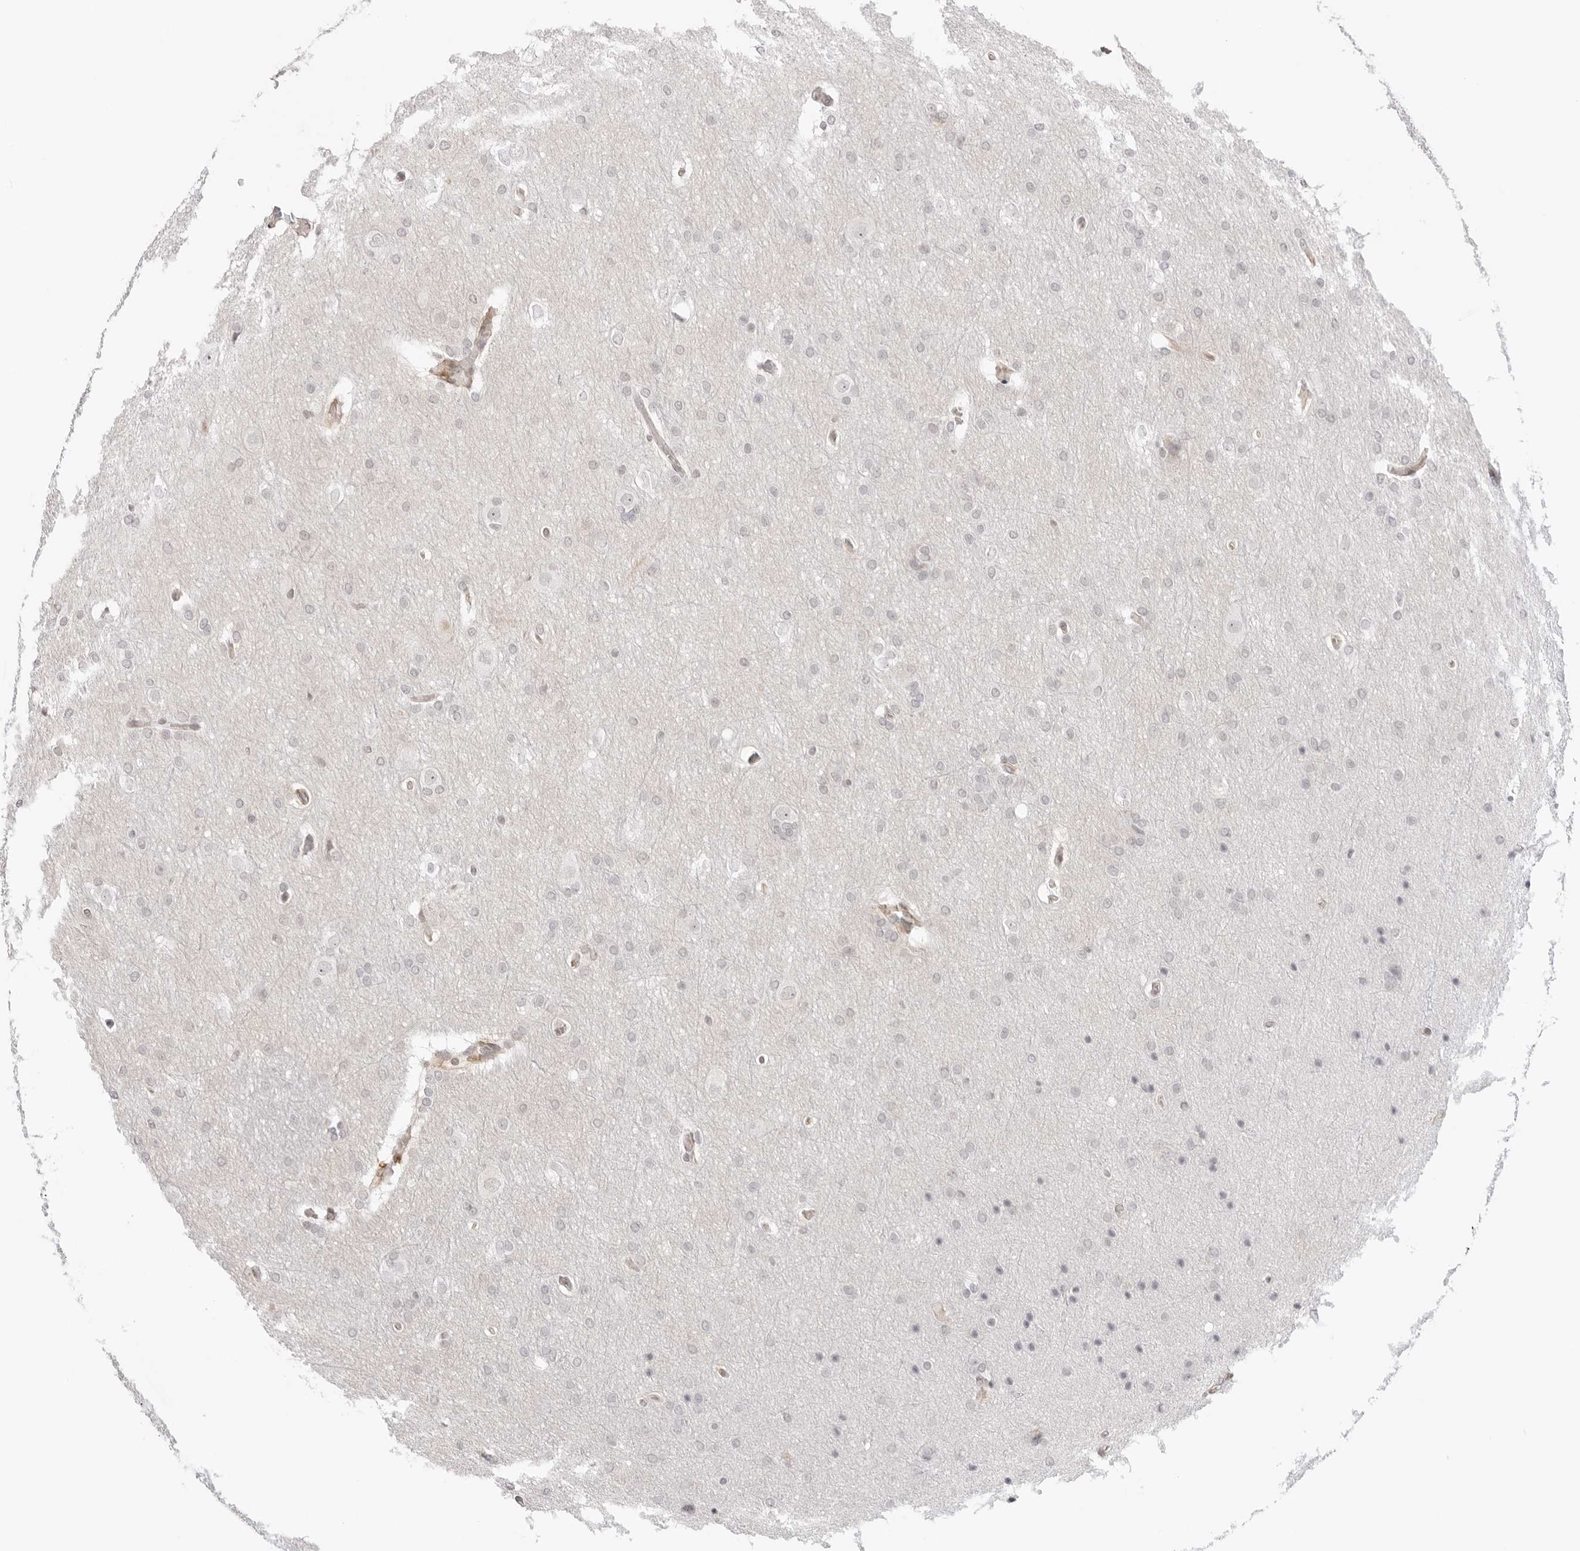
{"staining": {"intensity": "negative", "quantity": "none", "location": "none"}, "tissue": "glioma", "cell_type": "Tumor cells", "image_type": "cancer", "snomed": [{"axis": "morphology", "description": "Glioma, malignant, Low grade"}, {"axis": "topography", "description": "Brain"}], "caption": "A photomicrograph of human glioma is negative for staining in tumor cells.", "gene": "TRAPPC3", "patient": {"sex": "female", "age": 37}}